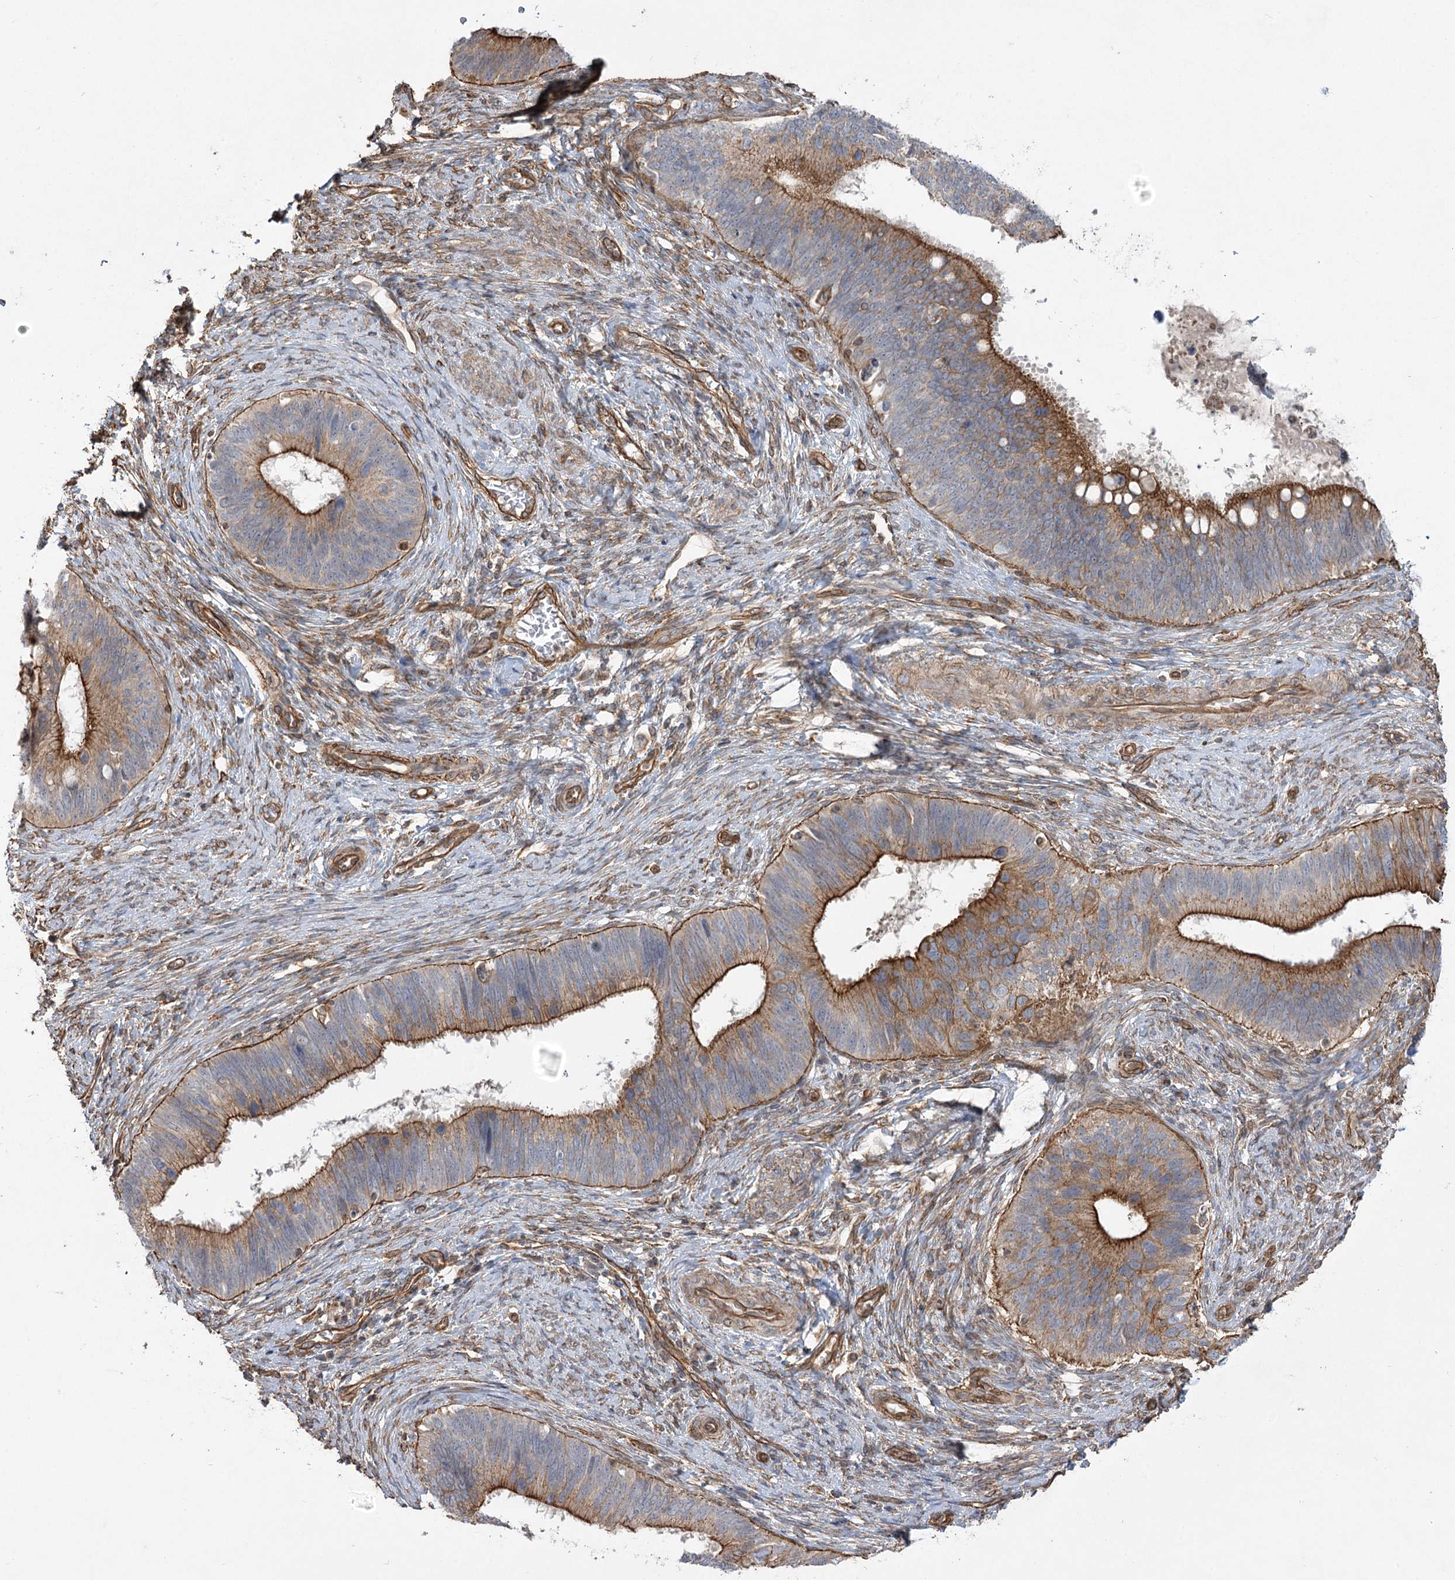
{"staining": {"intensity": "strong", "quantity": ">75%", "location": "cytoplasmic/membranous"}, "tissue": "cervical cancer", "cell_type": "Tumor cells", "image_type": "cancer", "snomed": [{"axis": "morphology", "description": "Adenocarcinoma, NOS"}, {"axis": "topography", "description": "Cervix"}], "caption": "Adenocarcinoma (cervical) stained with IHC demonstrates strong cytoplasmic/membranous expression in approximately >75% of tumor cells.", "gene": "SH3BP5L", "patient": {"sex": "female", "age": 42}}